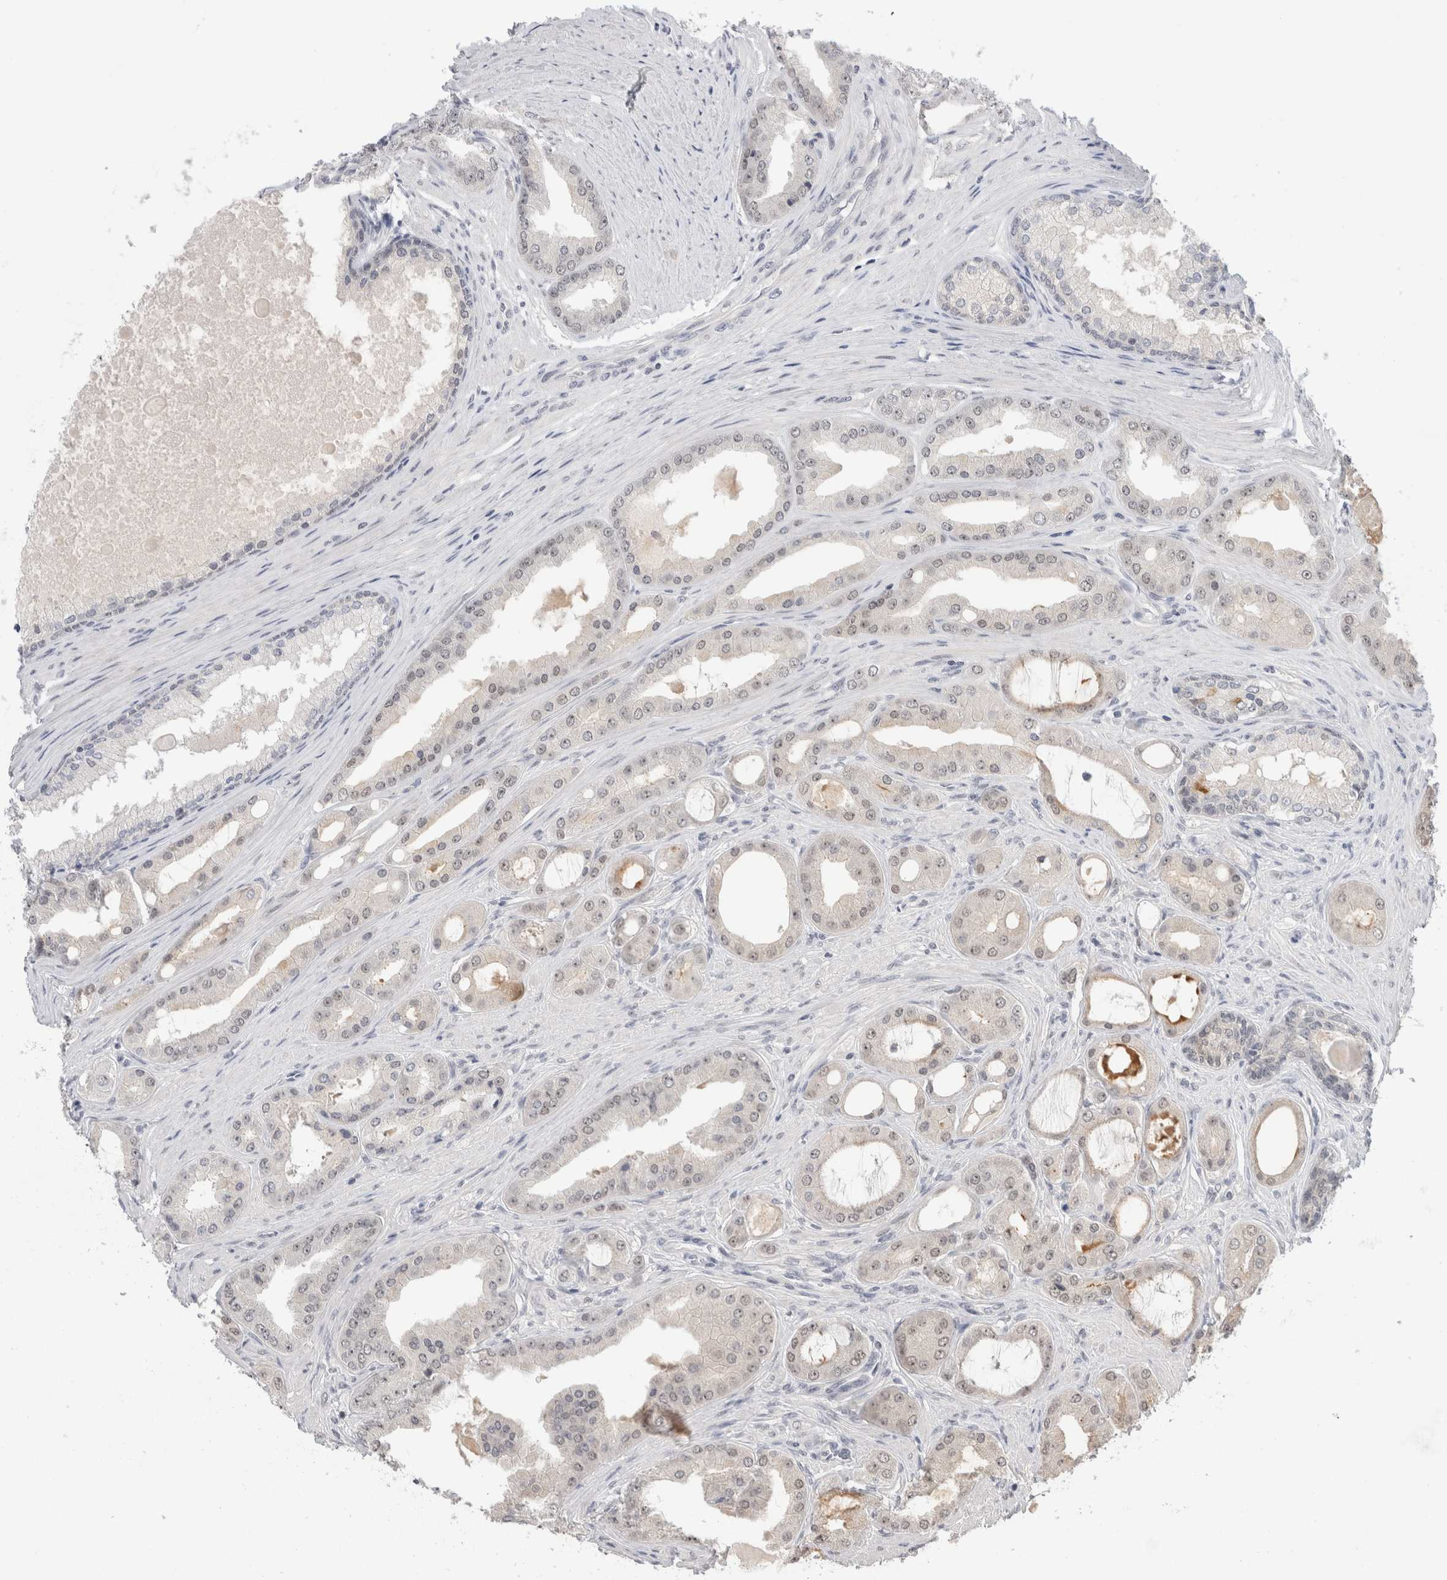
{"staining": {"intensity": "negative", "quantity": "none", "location": "none"}, "tissue": "prostate cancer", "cell_type": "Tumor cells", "image_type": "cancer", "snomed": [{"axis": "morphology", "description": "Adenocarcinoma, High grade"}, {"axis": "topography", "description": "Prostate"}], "caption": "A photomicrograph of prostate adenocarcinoma (high-grade) stained for a protein displays no brown staining in tumor cells.", "gene": "ZNF24", "patient": {"sex": "male", "age": 60}}